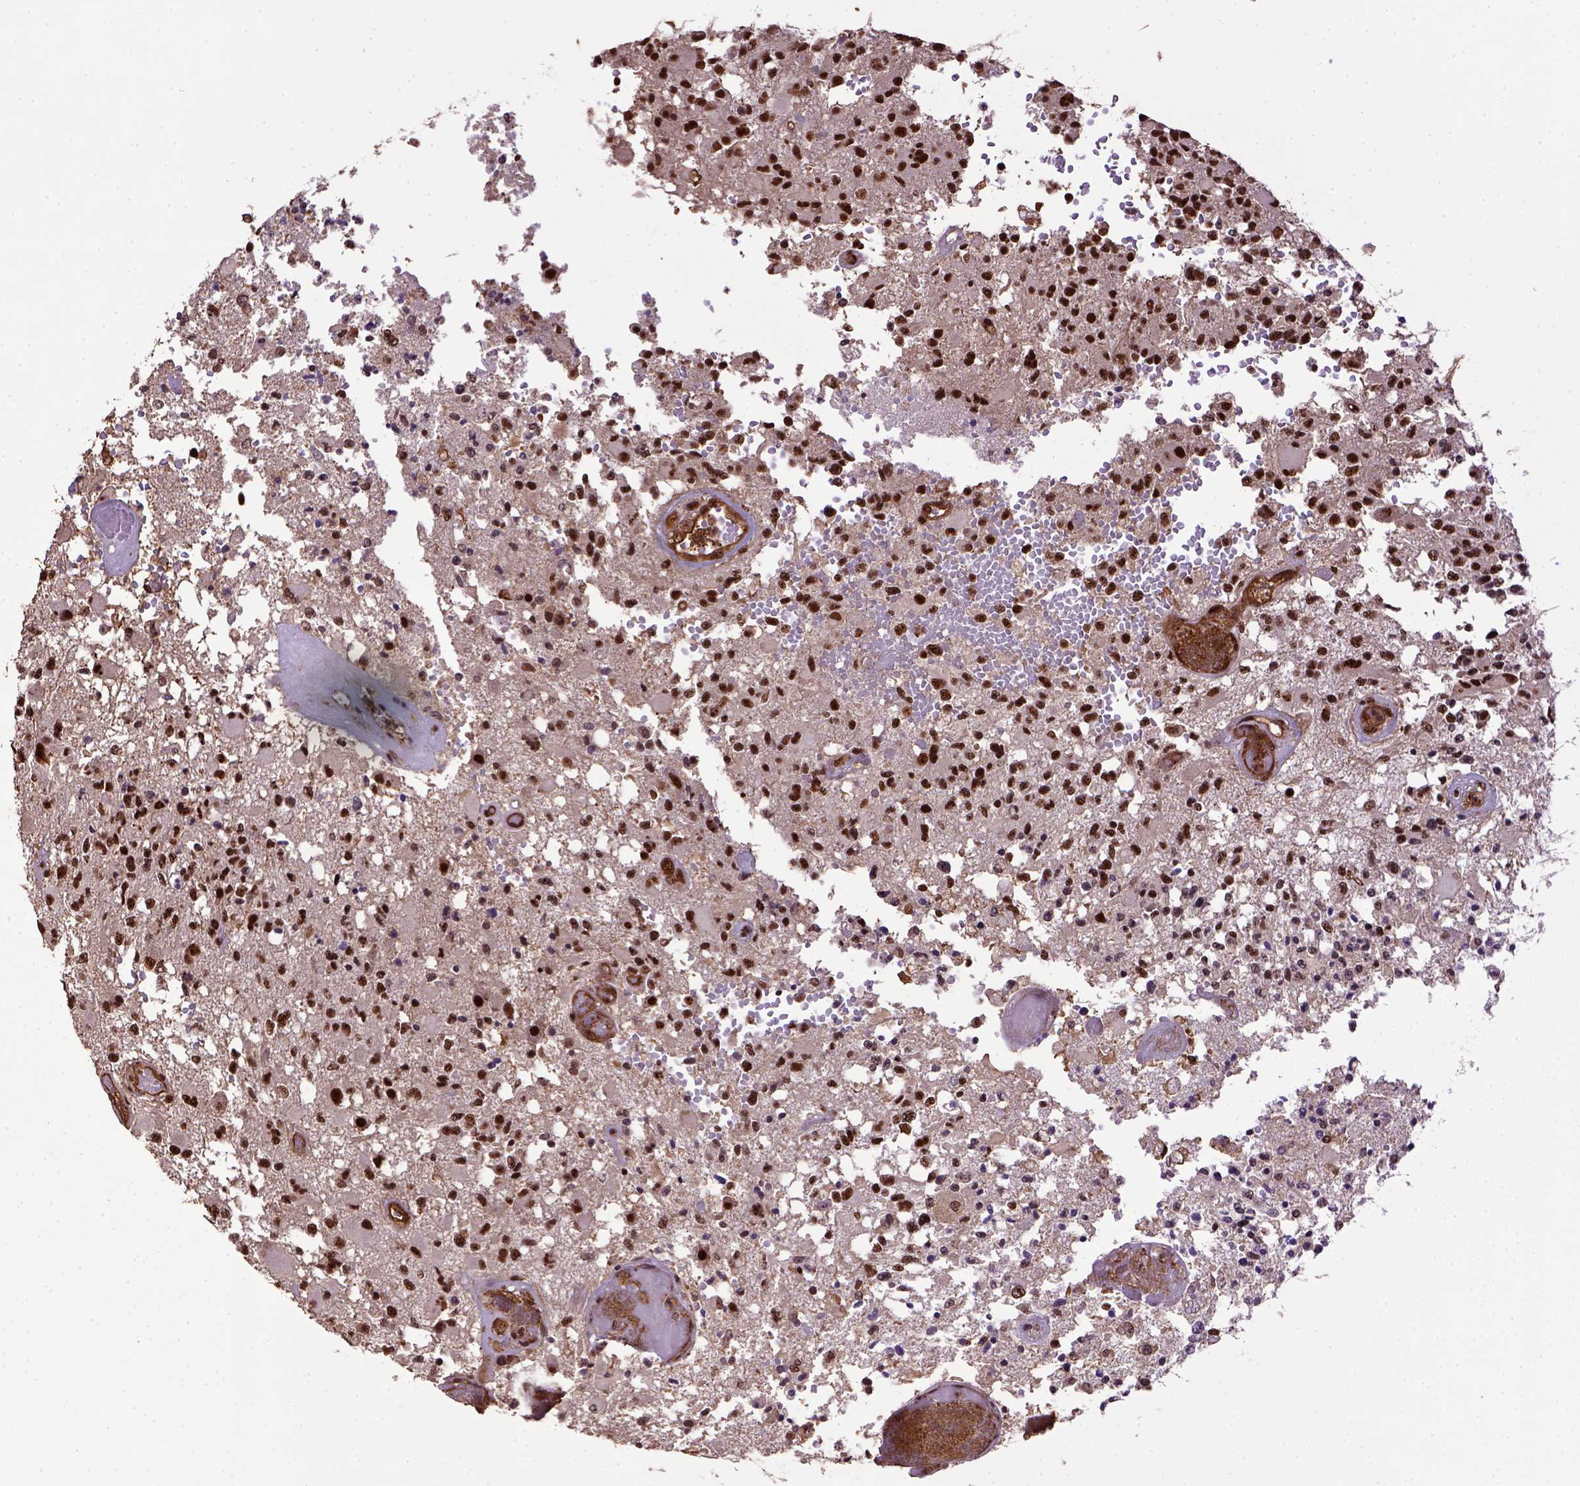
{"staining": {"intensity": "strong", "quantity": ">75%", "location": "nuclear"}, "tissue": "glioma", "cell_type": "Tumor cells", "image_type": "cancer", "snomed": [{"axis": "morphology", "description": "Glioma, malignant, High grade"}, {"axis": "topography", "description": "Brain"}], "caption": "Malignant high-grade glioma stained with immunohistochemistry (IHC) reveals strong nuclear staining in about >75% of tumor cells.", "gene": "PPIG", "patient": {"sex": "female", "age": 63}}